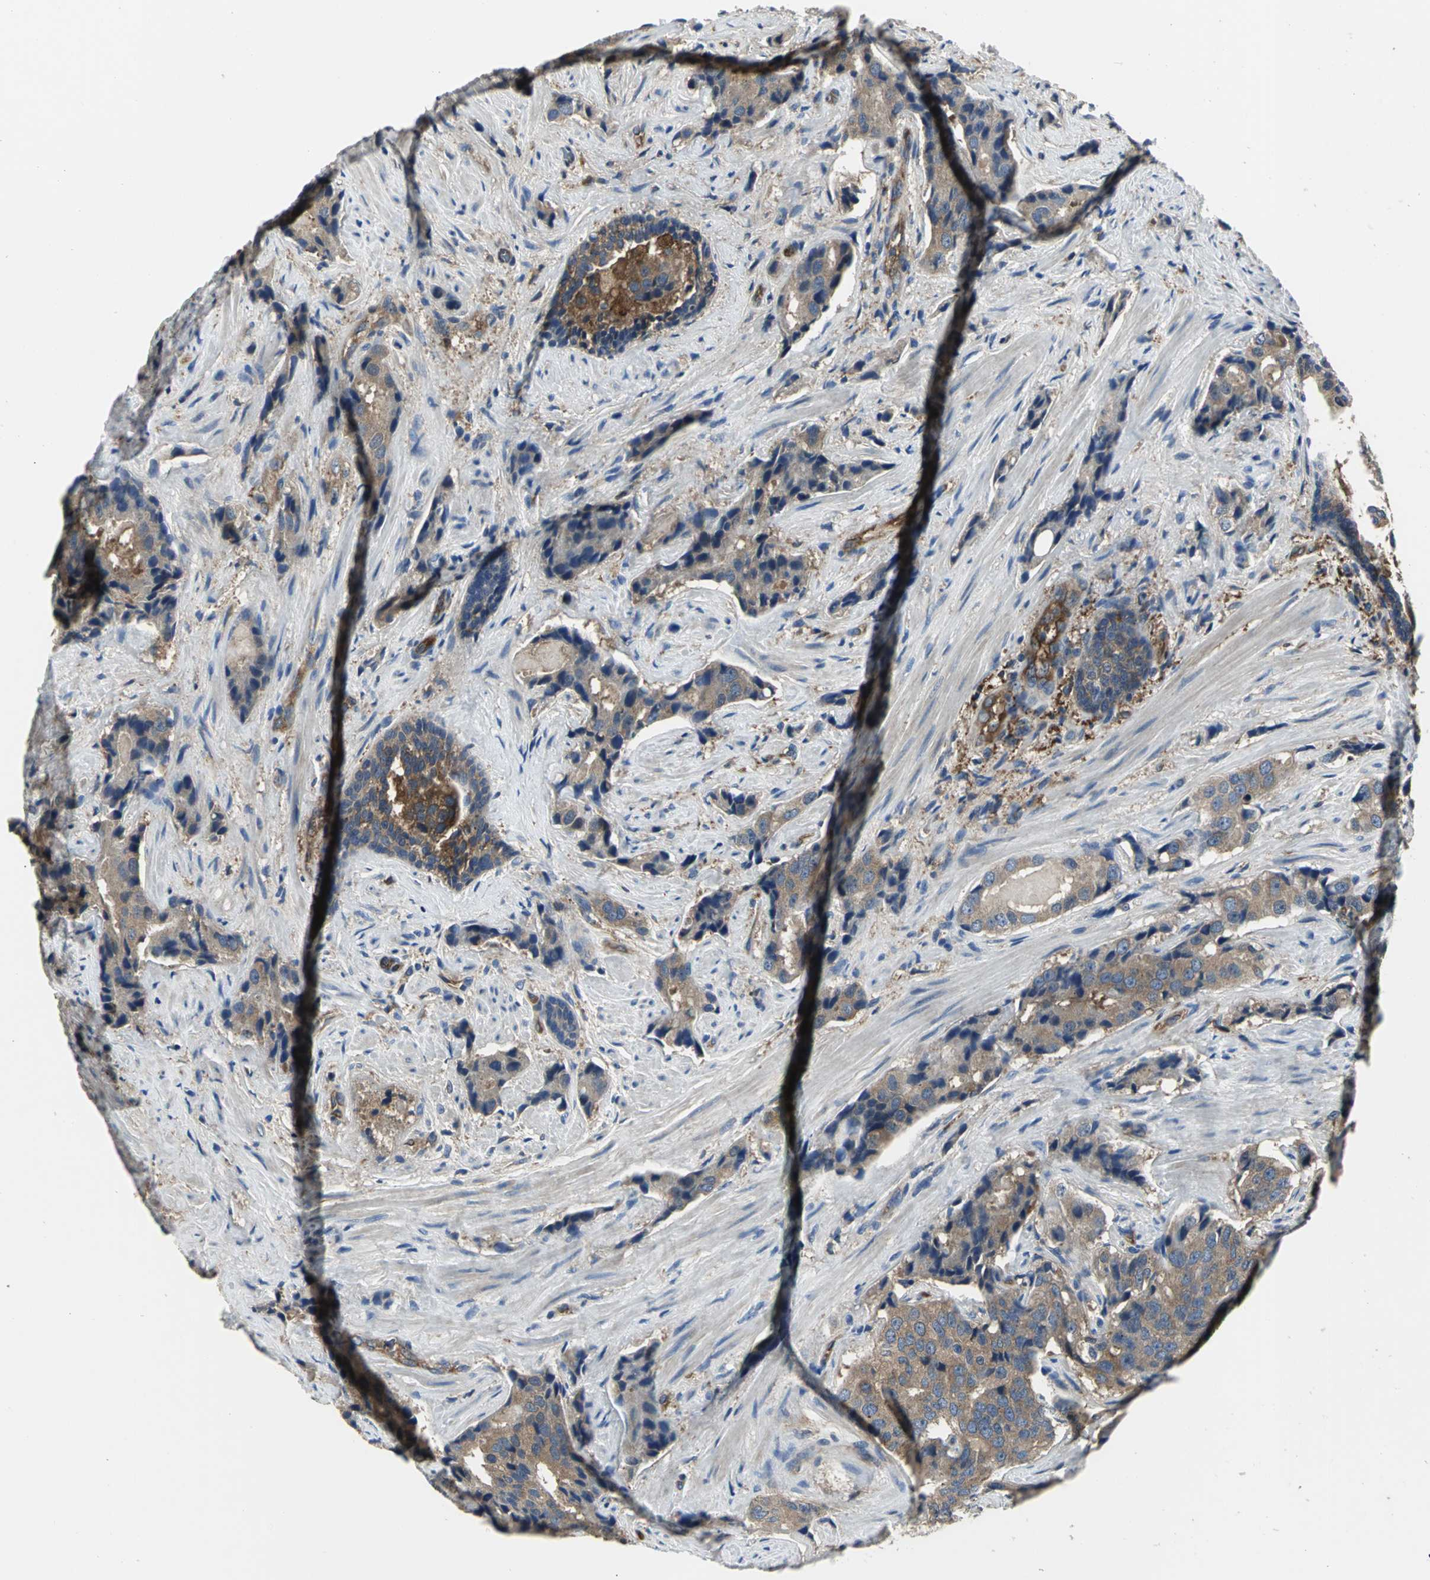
{"staining": {"intensity": "moderate", "quantity": ">75%", "location": "cytoplasmic/membranous"}, "tissue": "prostate cancer", "cell_type": "Tumor cells", "image_type": "cancer", "snomed": [{"axis": "morphology", "description": "Adenocarcinoma, High grade"}, {"axis": "topography", "description": "Prostate"}], "caption": "This is a photomicrograph of immunohistochemistry (IHC) staining of prostate high-grade adenocarcinoma, which shows moderate positivity in the cytoplasmic/membranous of tumor cells.", "gene": "CHRNB1", "patient": {"sex": "male", "age": 58}}